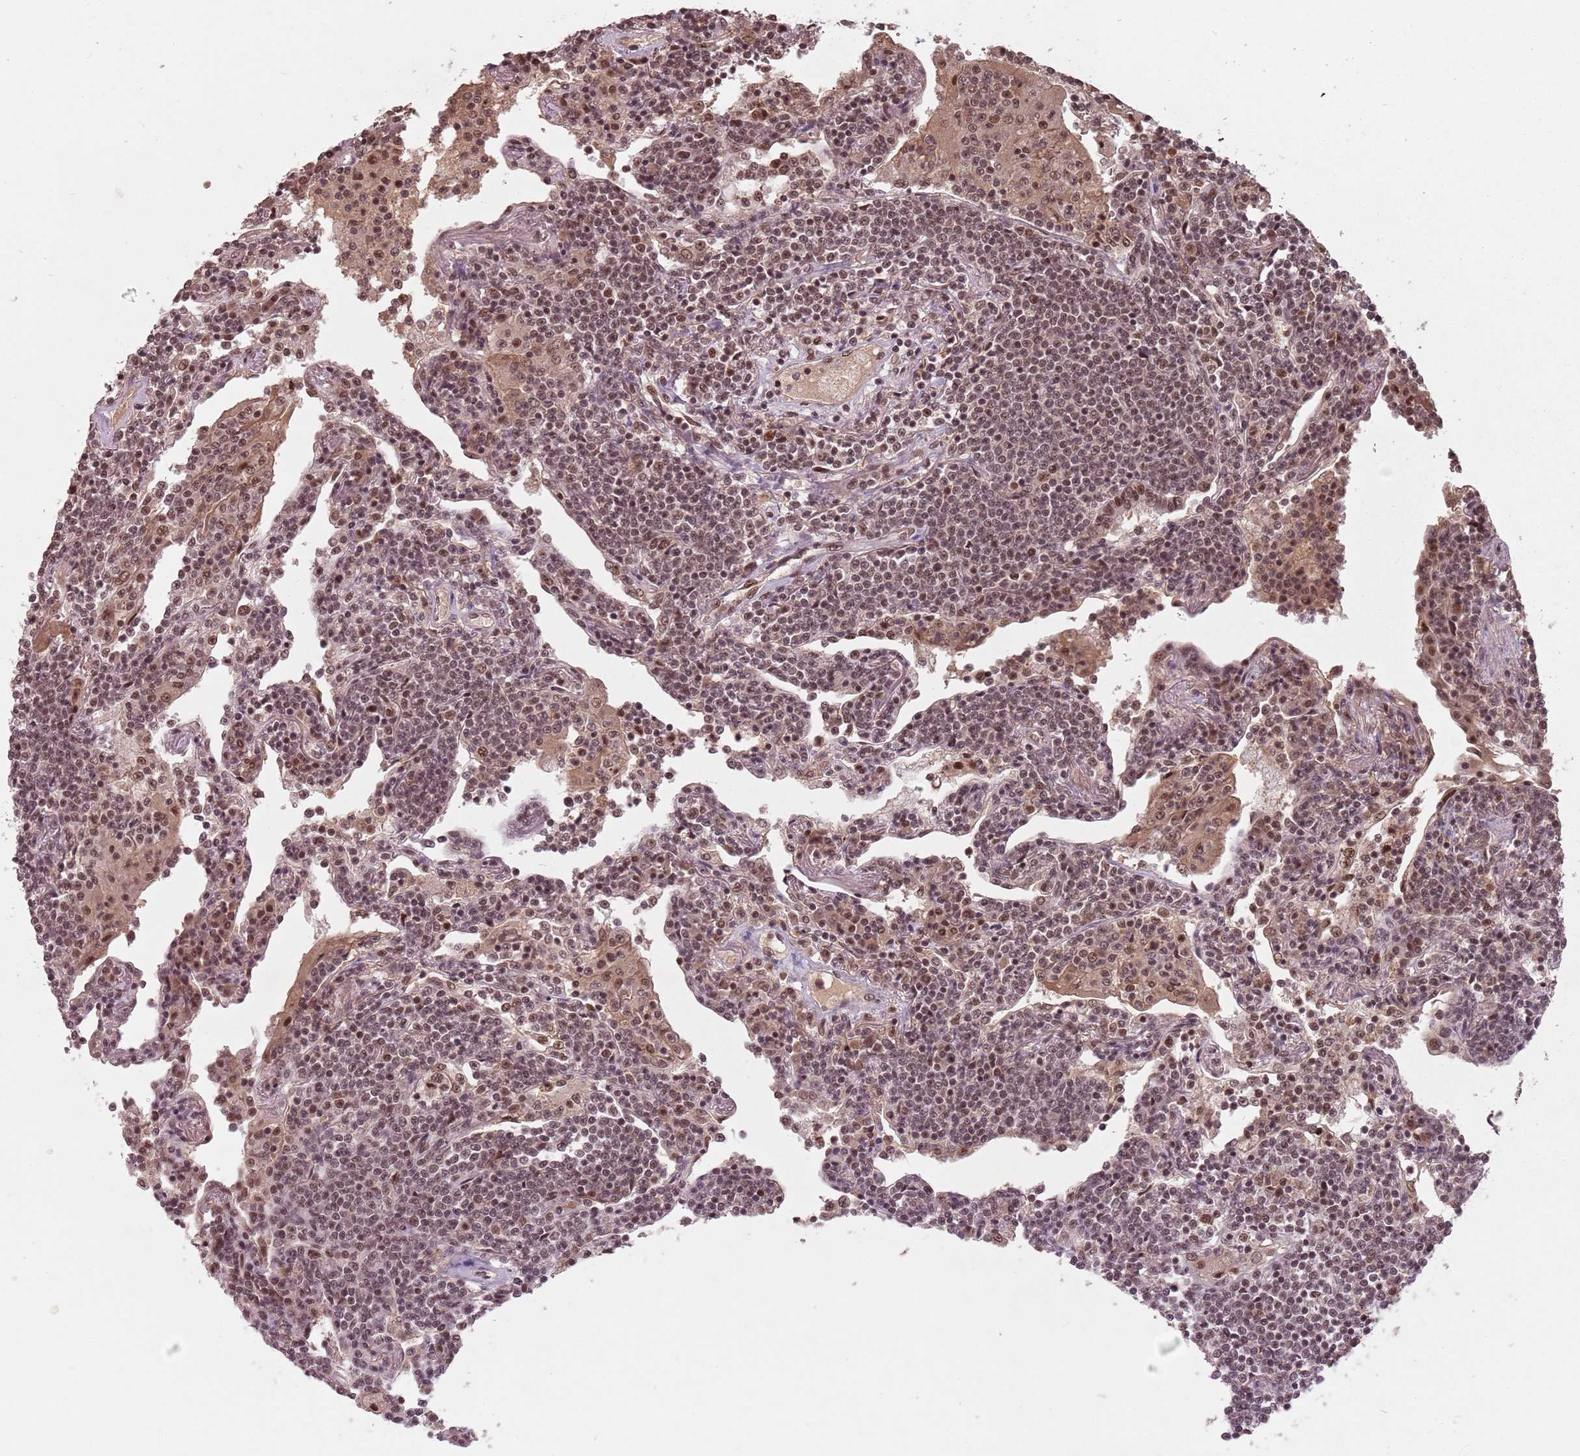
{"staining": {"intensity": "moderate", "quantity": "25%-75%", "location": "nuclear"}, "tissue": "lymphoma", "cell_type": "Tumor cells", "image_type": "cancer", "snomed": [{"axis": "morphology", "description": "Malignant lymphoma, non-Hodgkin's type, Low grade"}, {"axis": "topography", "description": "Lung"}], "caption": "Low-grade malignant lymphoma, non-Hodgkin's type was stained to show a protein in brown. There is medium levels of moderate nuclear staining in approximately 25%-75% of tumor cells. The staining was performed using DAB, with brown indicating positive protein expression. Nuclei are stained blue with hematoxylin.", "gene": "NCBP1", "patient": {"sex": "female", "age": 71}}